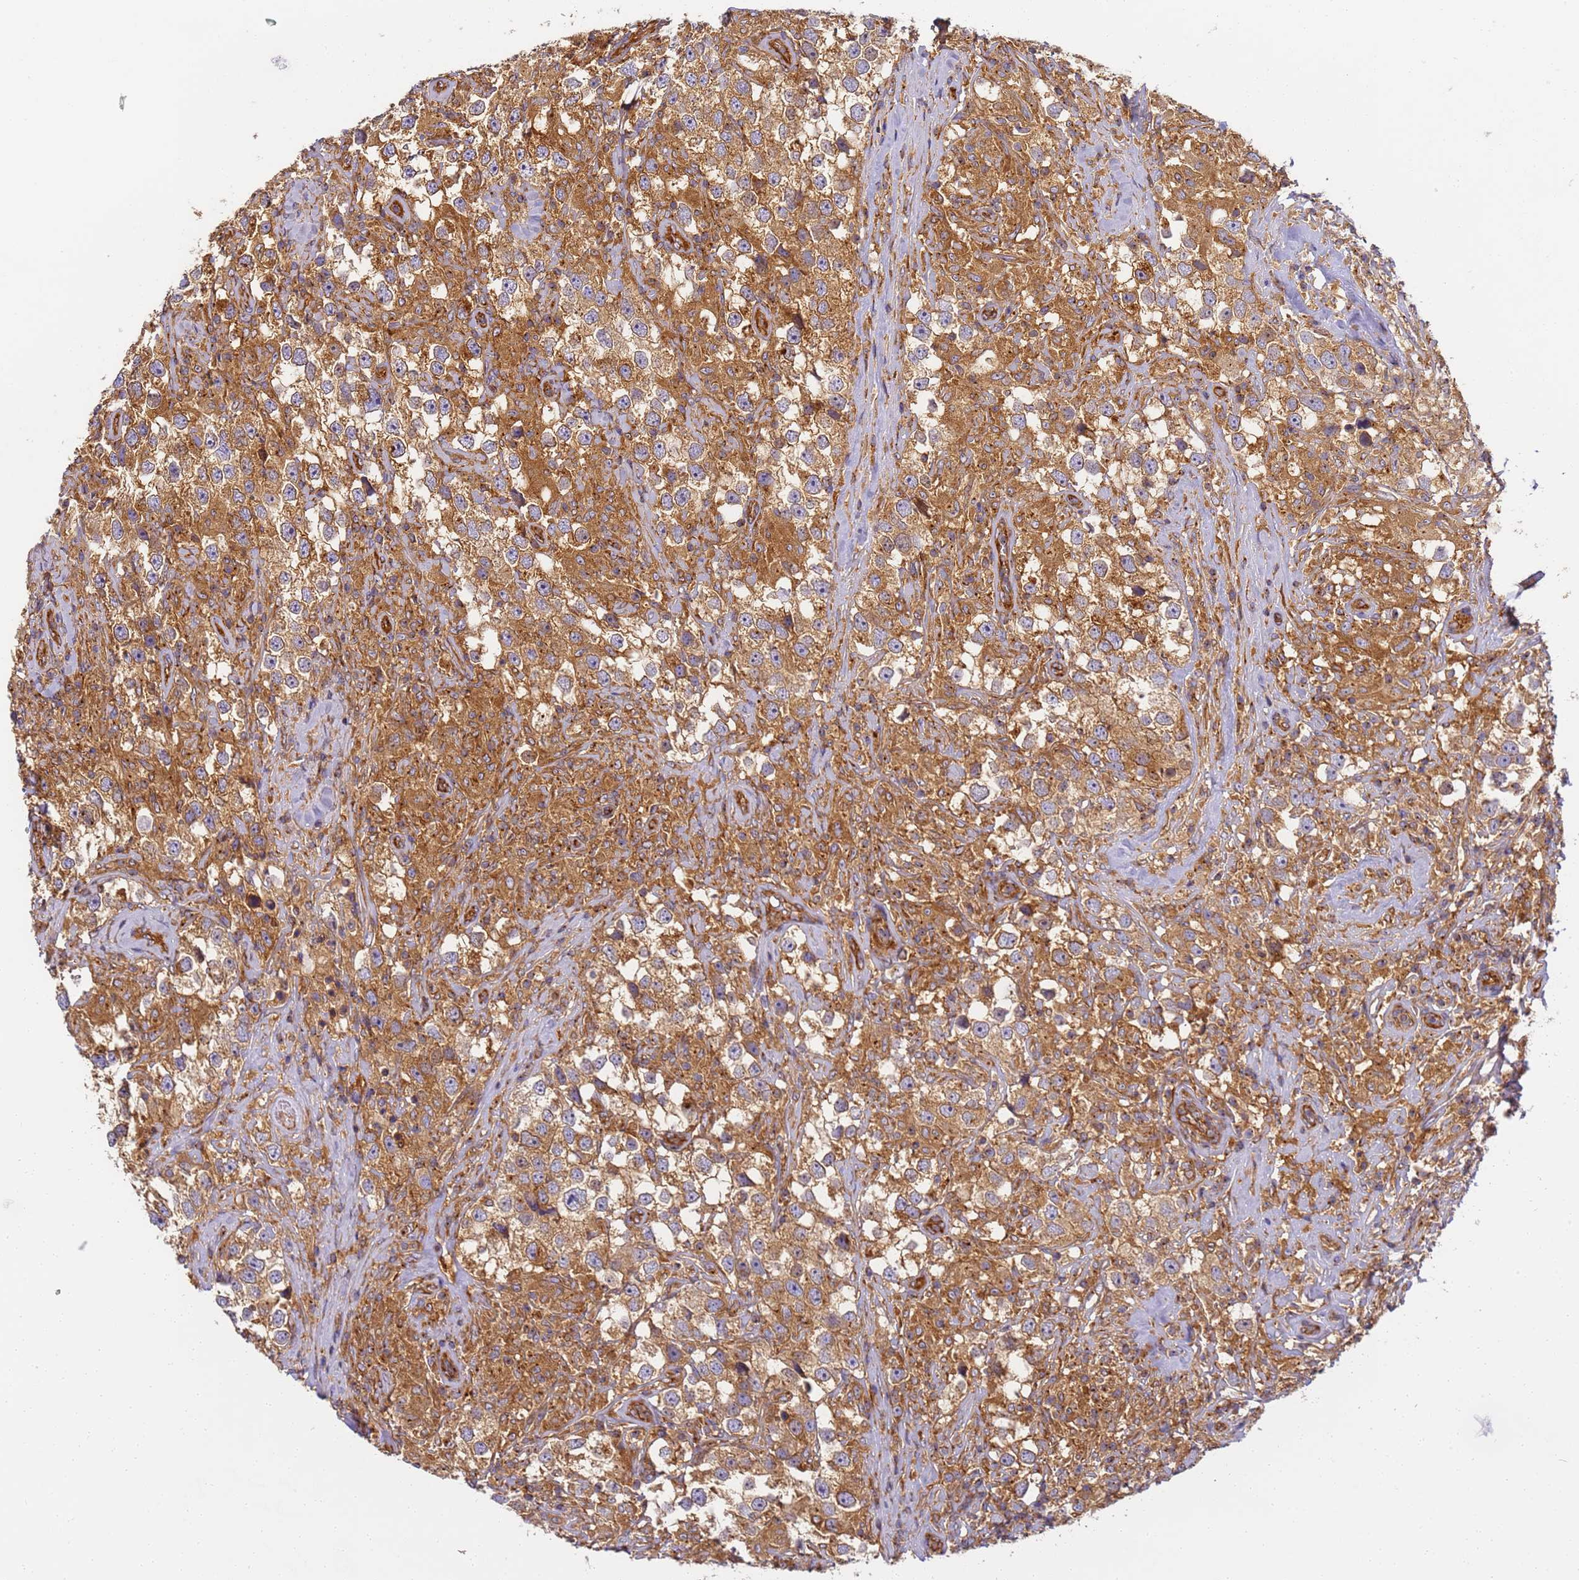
{"staining": {"intensity": "moderate", "quantity": ">75%", "location": "cytoplasmic/membranous"}, "tissue": "testis cancer", "cell_type": "Tumor cells", "image_type": "cancer", "snomed": [{"axis": "morphology", "description": "Seminoma, NOS"}, {"axis": "topography", "description": "Testis"}], "caption": "Immunohistochemical staining of testis cancer shows medium levels of moderate cytoplasmic/membranous positivity in approximately >75% of tumor cells.", "gene": "DYNC1I2", "patient": {"sex": "male", "age": 46}}